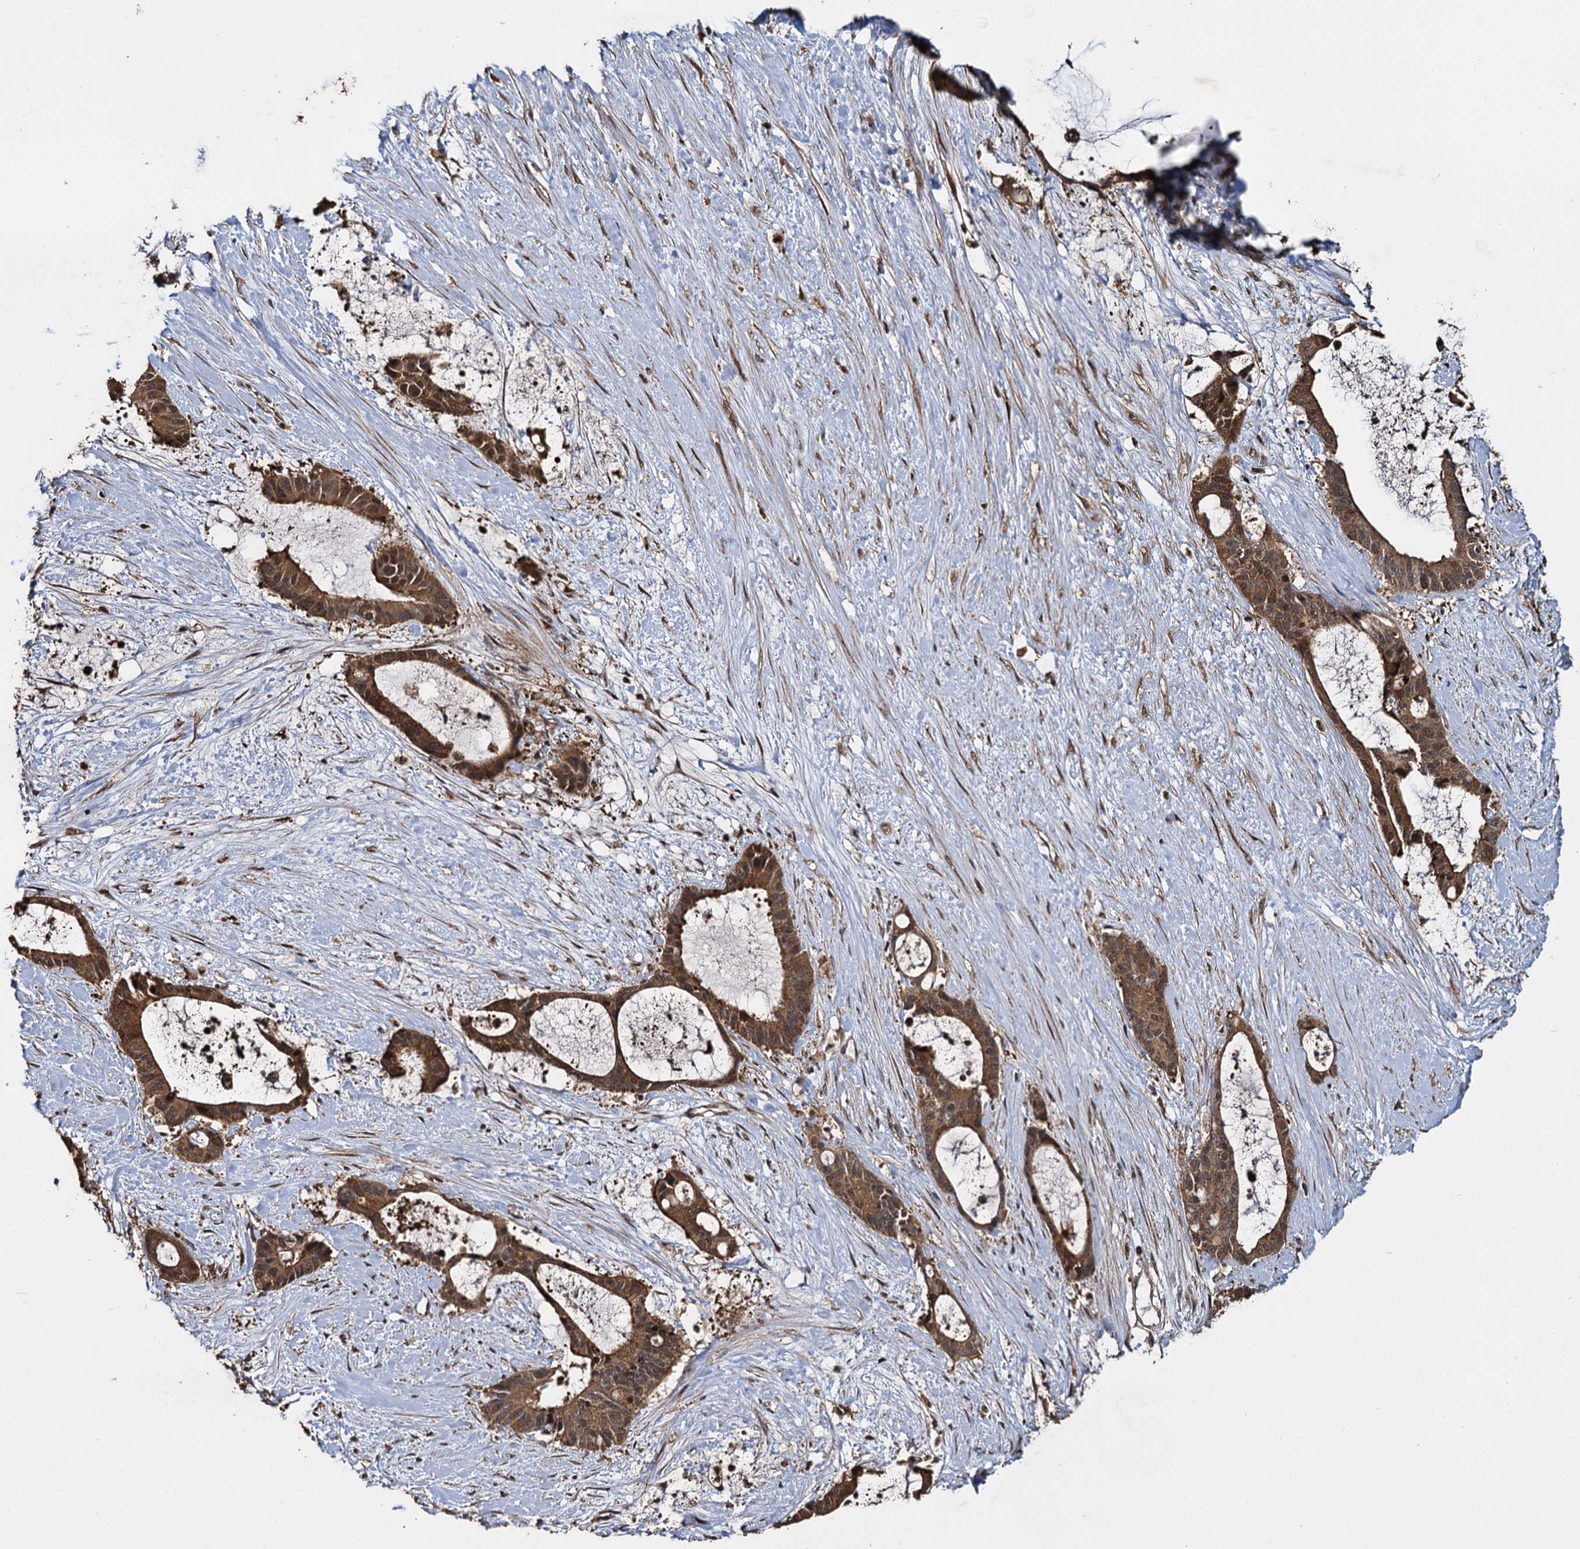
{"staining": {"intensity": "moderate", "quantity": ">75%", "location": "cytoplasmic/membranous,nuclear"}, "tissue": "liver cancer", "cell_type": "Tumor cells", "image_type": "cancer", "snomed": [{"axis": "morphology", "description": "Normal tissue, NOS"}, {"axis": "morphology", "description": "Cholangiocarcinoma"}, {"axis": "topography", "description": "Liver"}, {"axis": "topography", "description": "Peripheral nerve tissue"}], "caption": "Tumor cells exhibit medium levels of moderate cytoplasmic/membranous and nuclear expression in approximately >75% of cells in cholangiocarcinoma (liver).", "gene": "SLC46A3", "patient": {"sex": "female", "age": 73}}